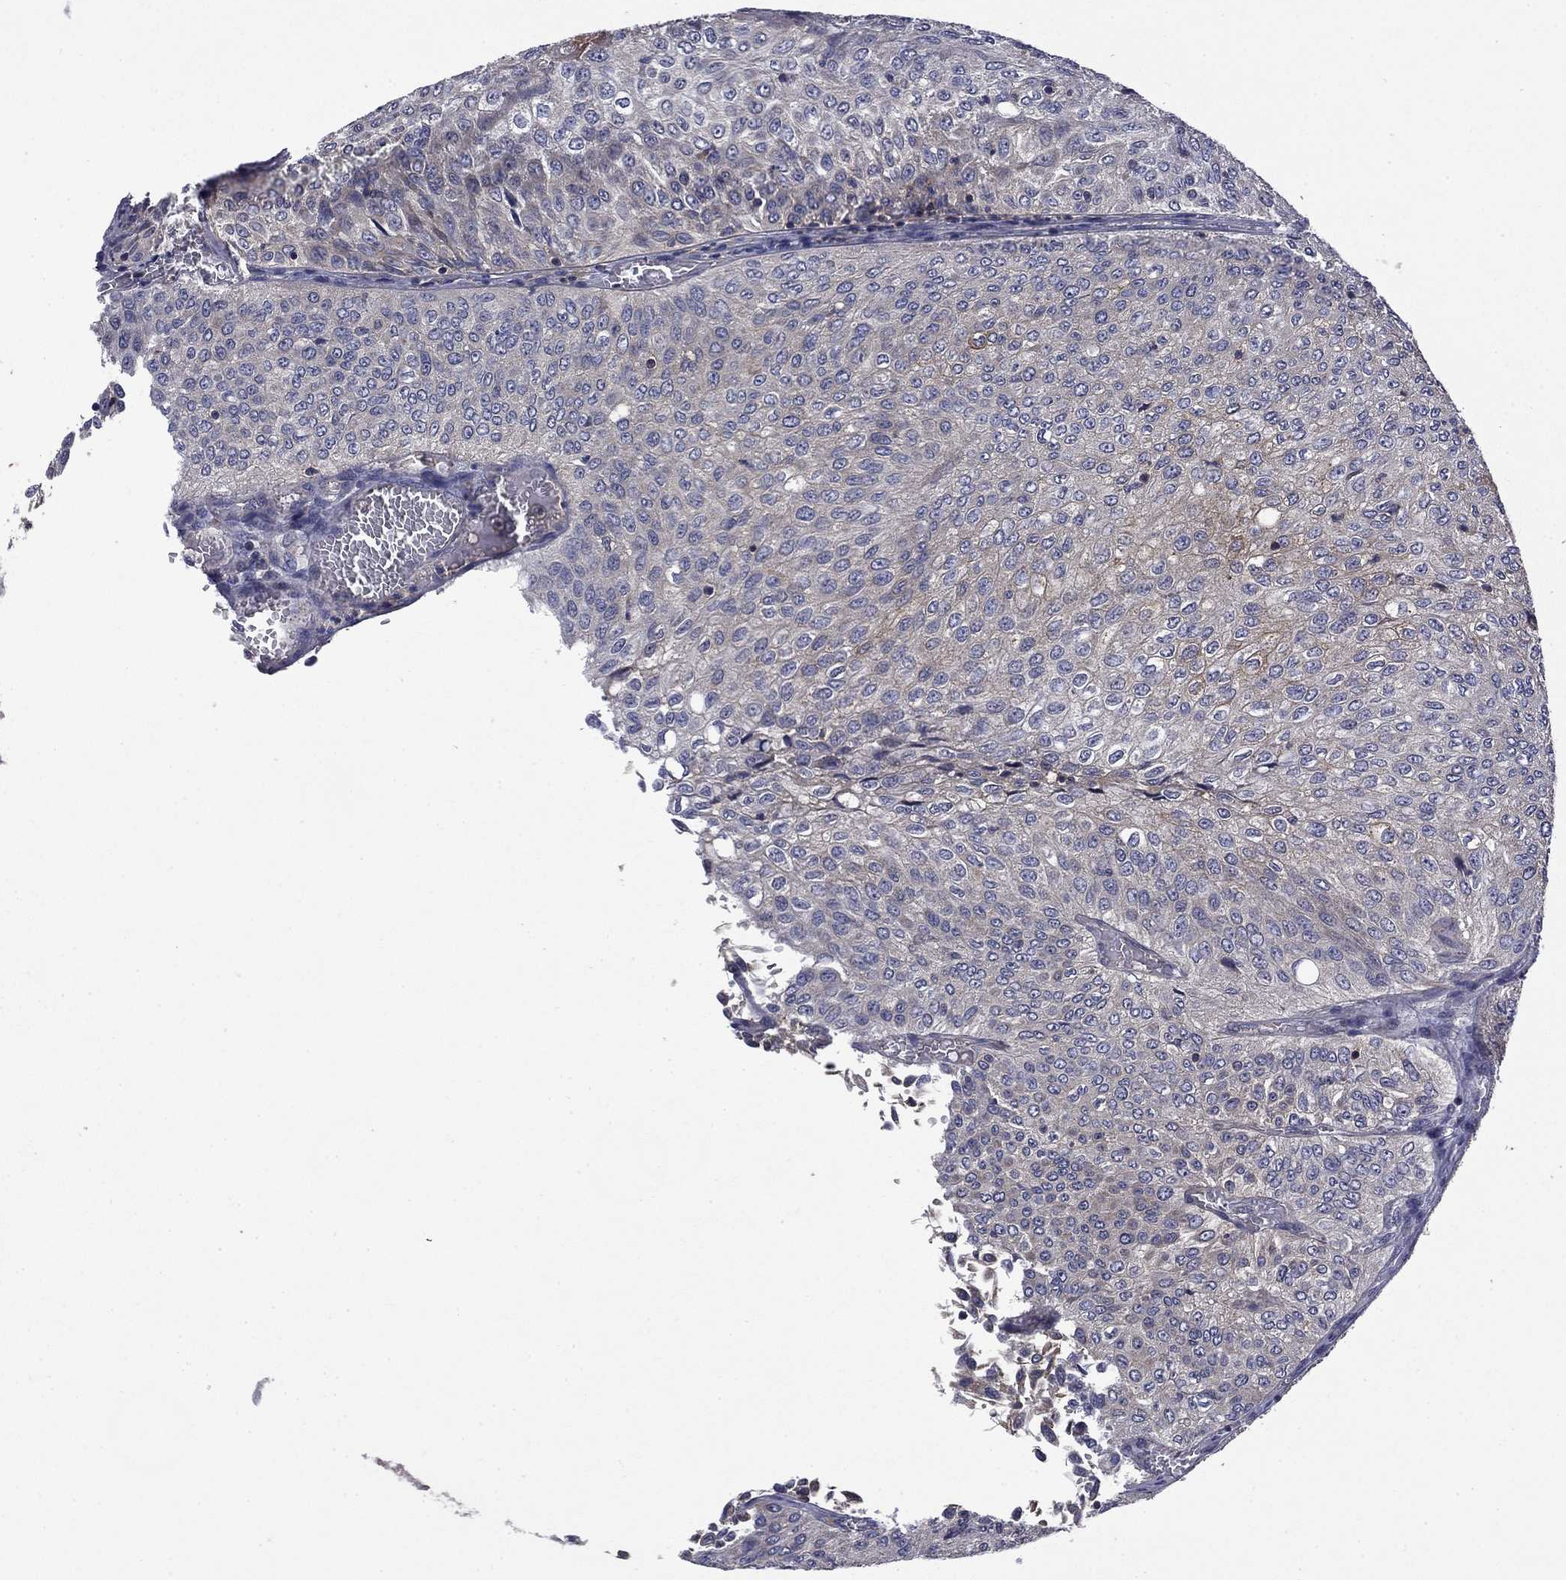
{"staining": {"intensity": "negative", "quantity": "none", "location": "none"}, "tissue": "urothelial cancer", "cell_type": "Tumor cells", "image_type": "cancer", "snomed": [{"axis": "morphology", "description": "Urothelial carcinoma, Low grade"}, {"axis": "topography", "description": "Urinary bladder"}], "caption": "An immunohistochemistry image of urothelial cancer is shown. There is no staining in tumor cells of urothelial cancer.", "gene": "CEACAM7", "patient": {"sex": "male", "age": 78}}